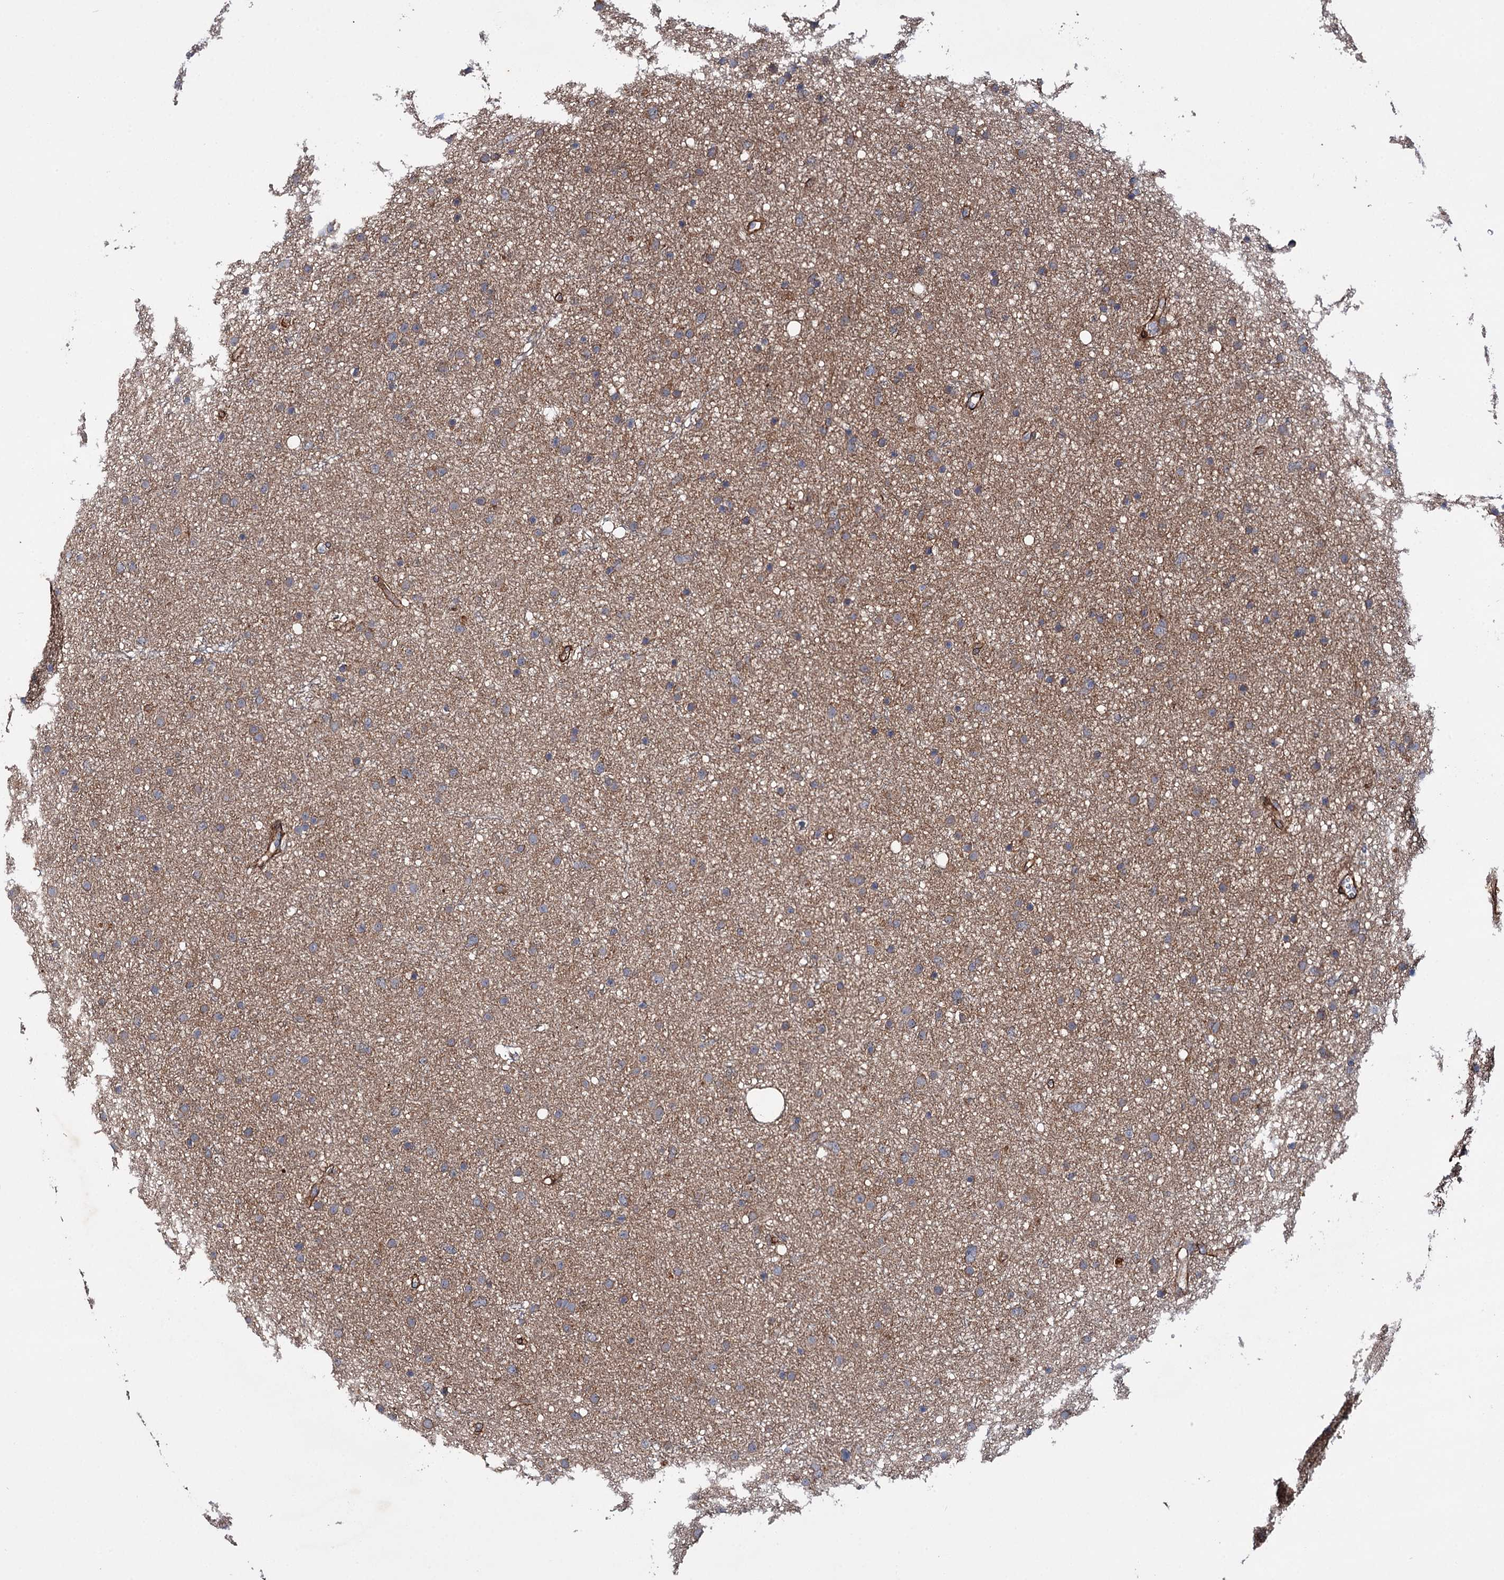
{"staining": {"intensity": "weak", "quantity": "25%-75%", "location": "cytoplasmic/membranous"}, "tissue": "glioma", "cell_type": "Tumor cells", "image_type": "cancer", "snomed": [{"axis": "morphology", "description": "Glioma, malignant, Low grade"}, {"axis": "topography", "description": "Cerebral cortex"}], "caption": "Protein expression analysis of glioma demonstrates weak cytoplasmic/membranous expression in approximately 25%-75% of tumor cells.", "gene": "SPATS2", "patient": {"sex": "female", "age": 39}}